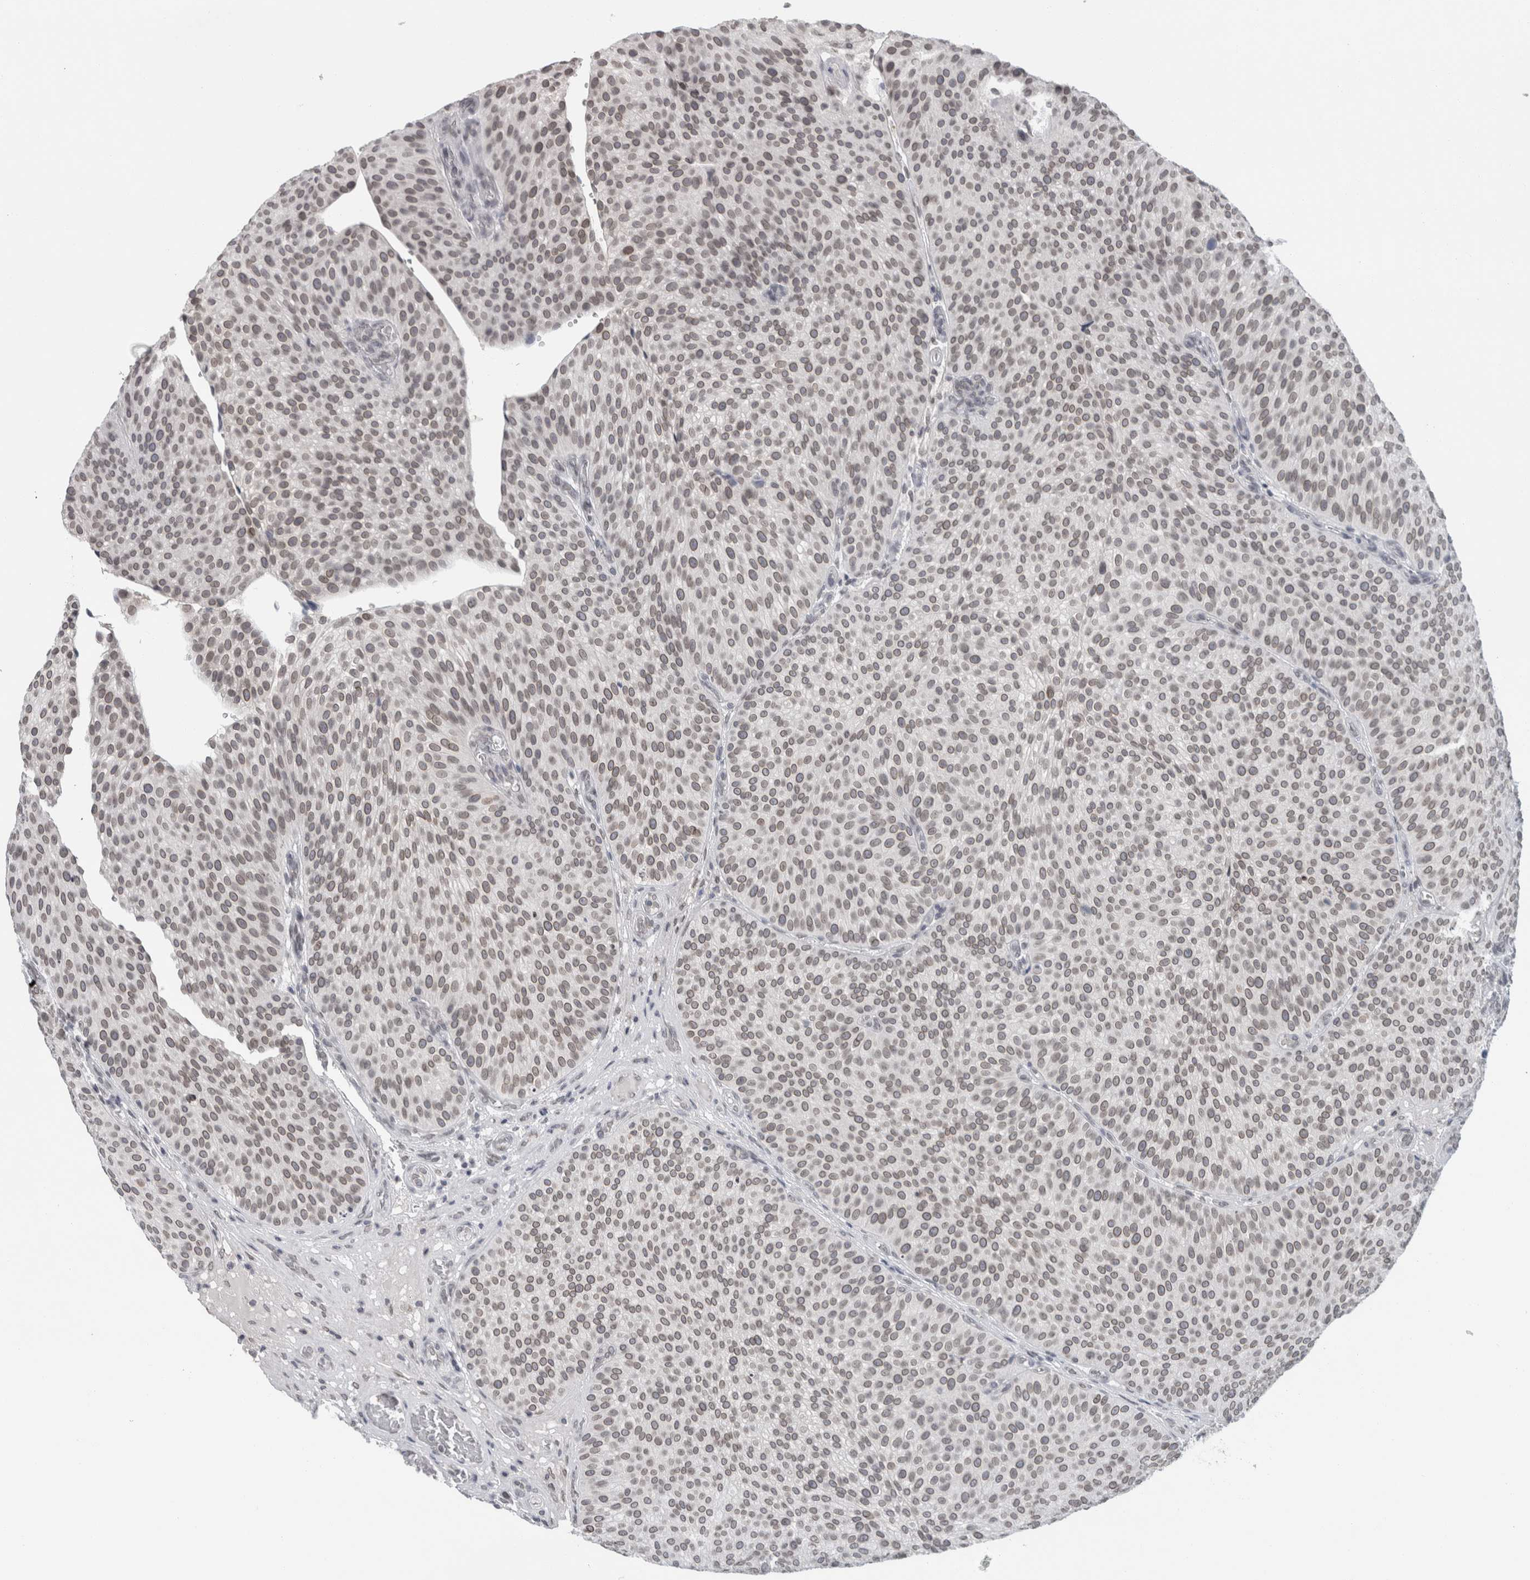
{"staining": {"intensity": "weak", "quantity": ">75%", "location": "cytoplasmic/membranous,nuclear"}, "tissue": "urothelial cancer", "cell_type": "Tumor cells", "image_type": "cancer", "snomed": [{"axis": "morphology", "description": "Normal tissue, NOS"}, {"axis": "morphology", "description": "Urothelial carcinoma, Low grade"}, {"axis": "topography", "description": "Smooth muscle"}, {"axis": "topography", "description": "Urinary bladder"}], "caption": "A high-resolution micrograph shows IHC staining of low-grade urothelial carcinoma, which exhibits weak cytoplasmic/membranous and nuclear positivity in about >75% of tumor cells.", "gene": "ZNF770", "patient": {"sex": "male", "age": 60}}